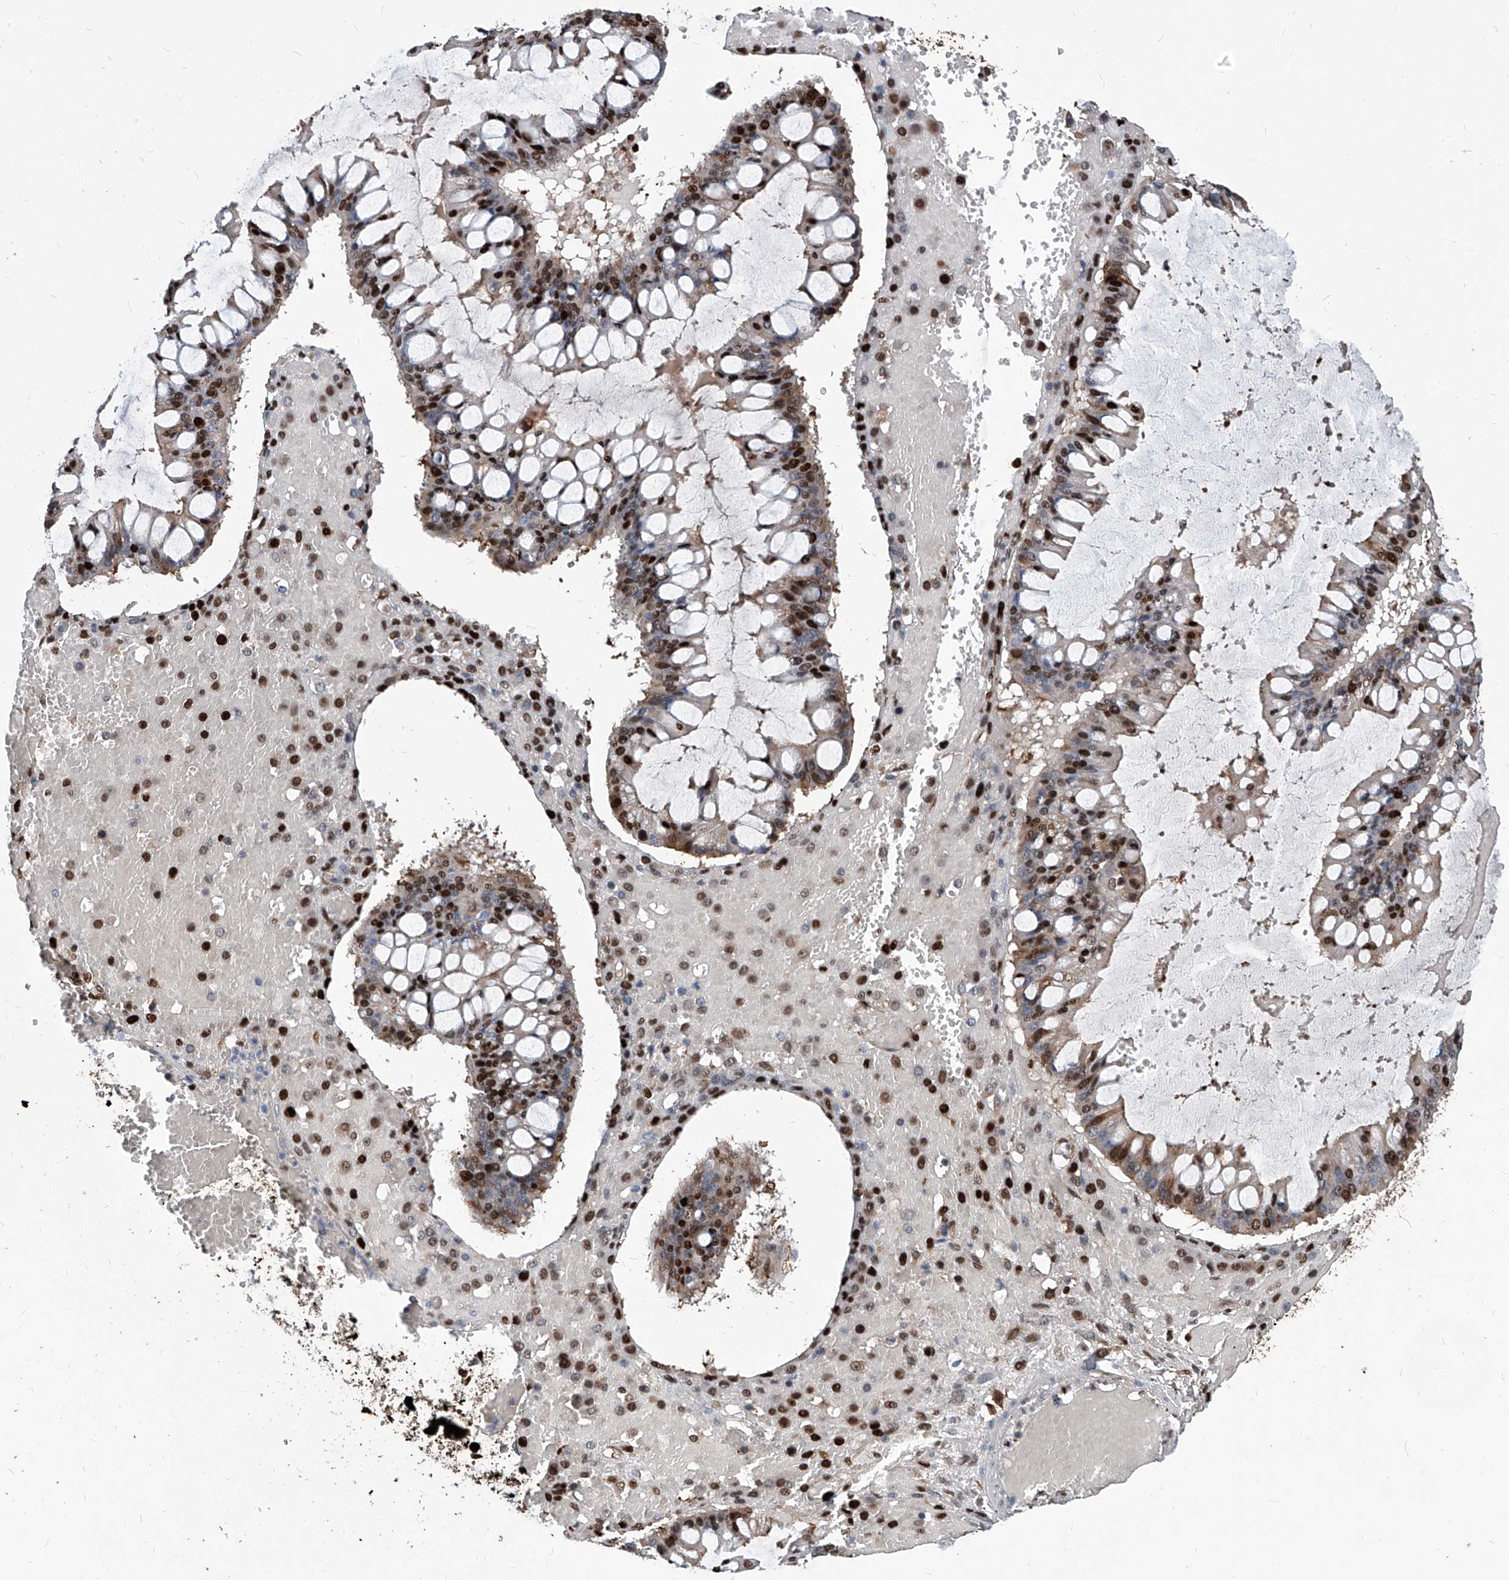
{"staining": {"intensity": "strong", "quantity": "25%-75%", "location": "nuclear"}, "tissue": "ovarian cancer", "cell_type": "Tumor cells", "image_type": "cancer", "snomed": [{"axis": "morphology", "description": "Cystadenocarcinoma, mucinous, NOS"}, {"axis": "topography", "description": "Ovary"}], "caption": "Ovarian cancer (mucinous cystadenocarcinoma) stained with IHC demonstrates strong nuclear expression in about 25%-75% of tumor cells. Using DAB (brown) and hematoxylin (blue) stains, captured at high magnification using brightfield microscopy.", "gene": "PCNA", "patient": {"sex": "female", "age": 73}}